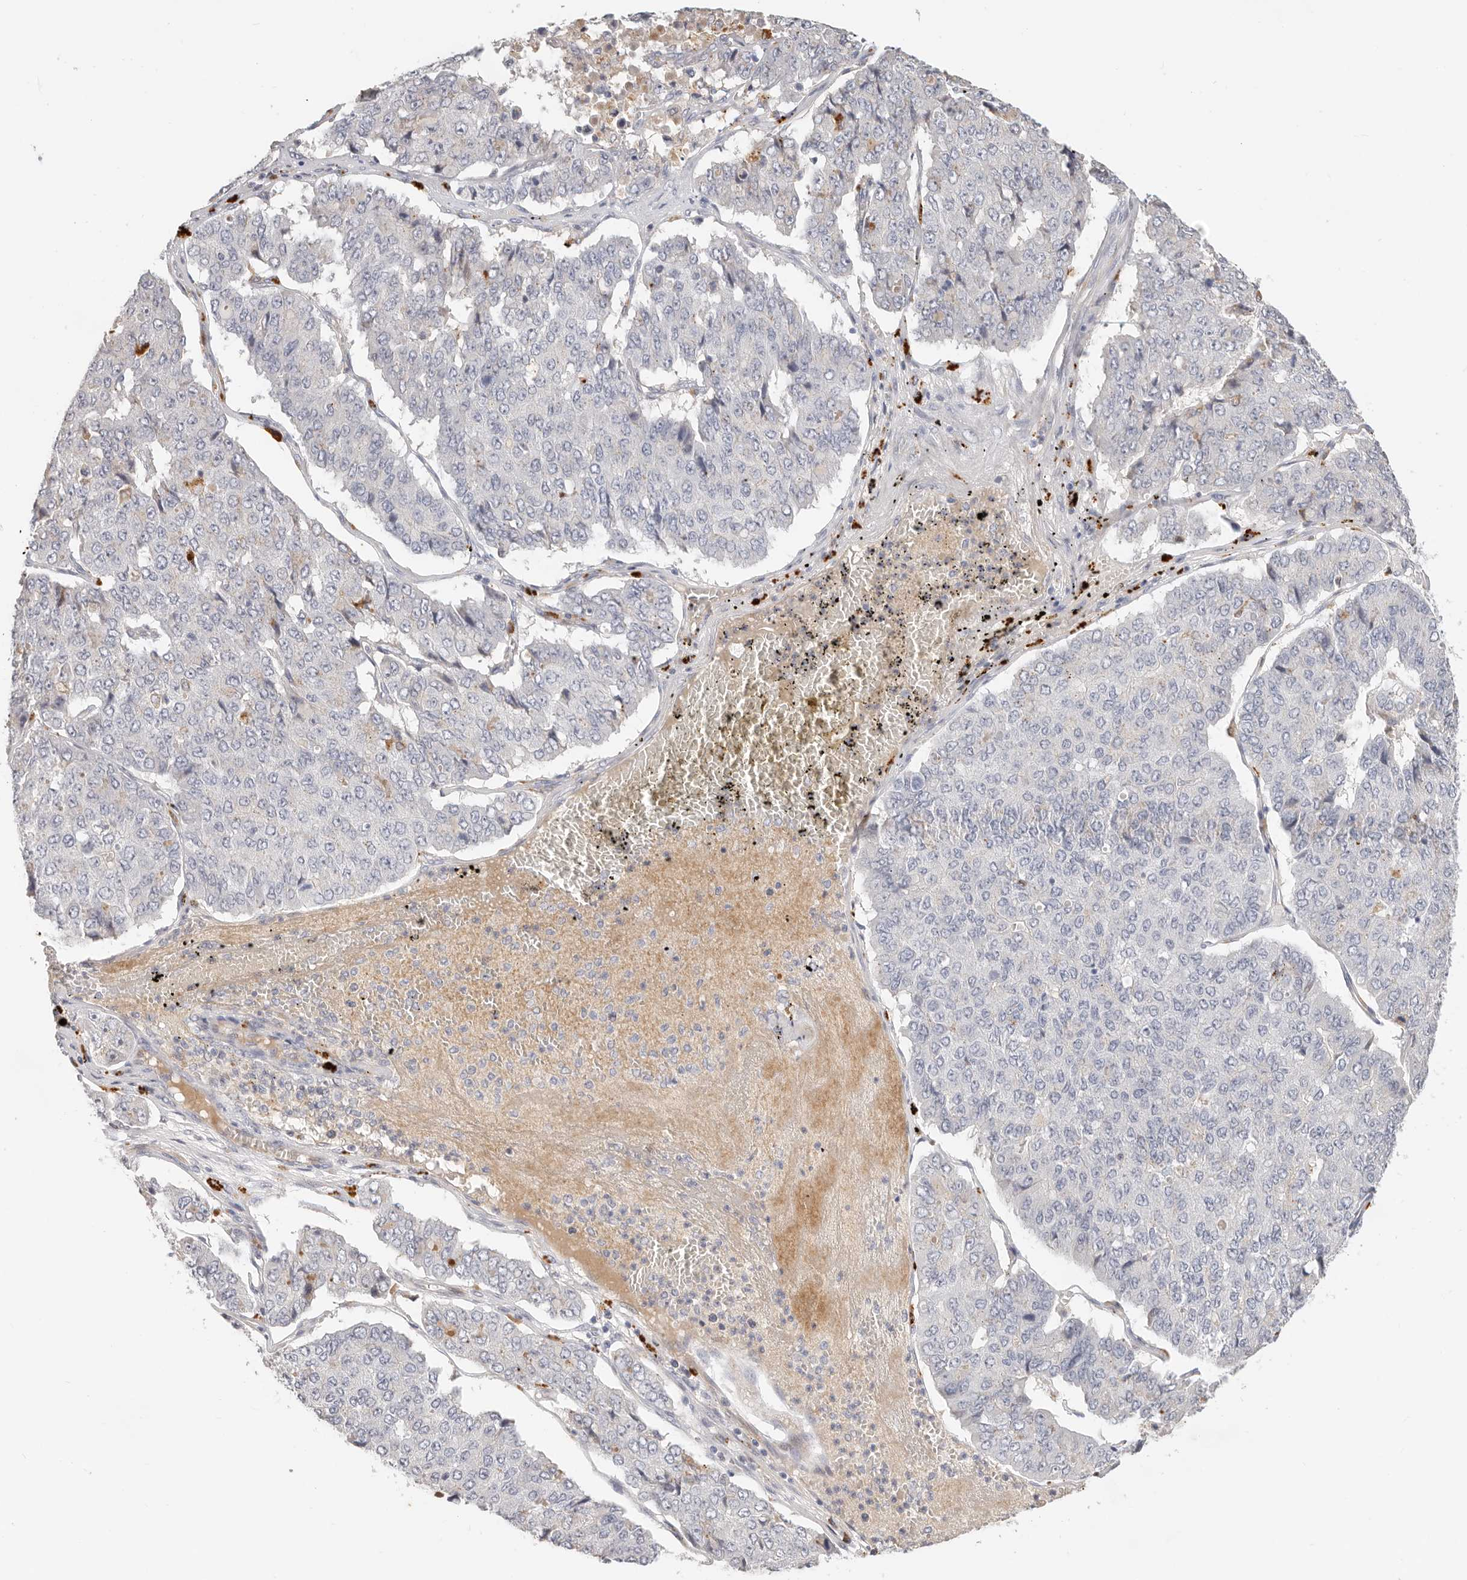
{"staining": {"intensity": "negative", "quantity": "none", "location": "none"}, "tissue": "pancreatic cancer", "cell_type": "Tumor cells", "image_type": "cancer", "snomed": [{"axis": "morphology", "description": "Adenocarcinoma, NOS"}, {"axis": "topography", "description": "Pancreas"}], "caption": "Immunohistochemistry micrograph of neoplastic tissue: adenocarcinoma (pancreatic) stained with DAB reveals no significant protein positivity in tumor cells.", "gene": "ZRANB1", "patient": {"sex": "male", "age": 50}}